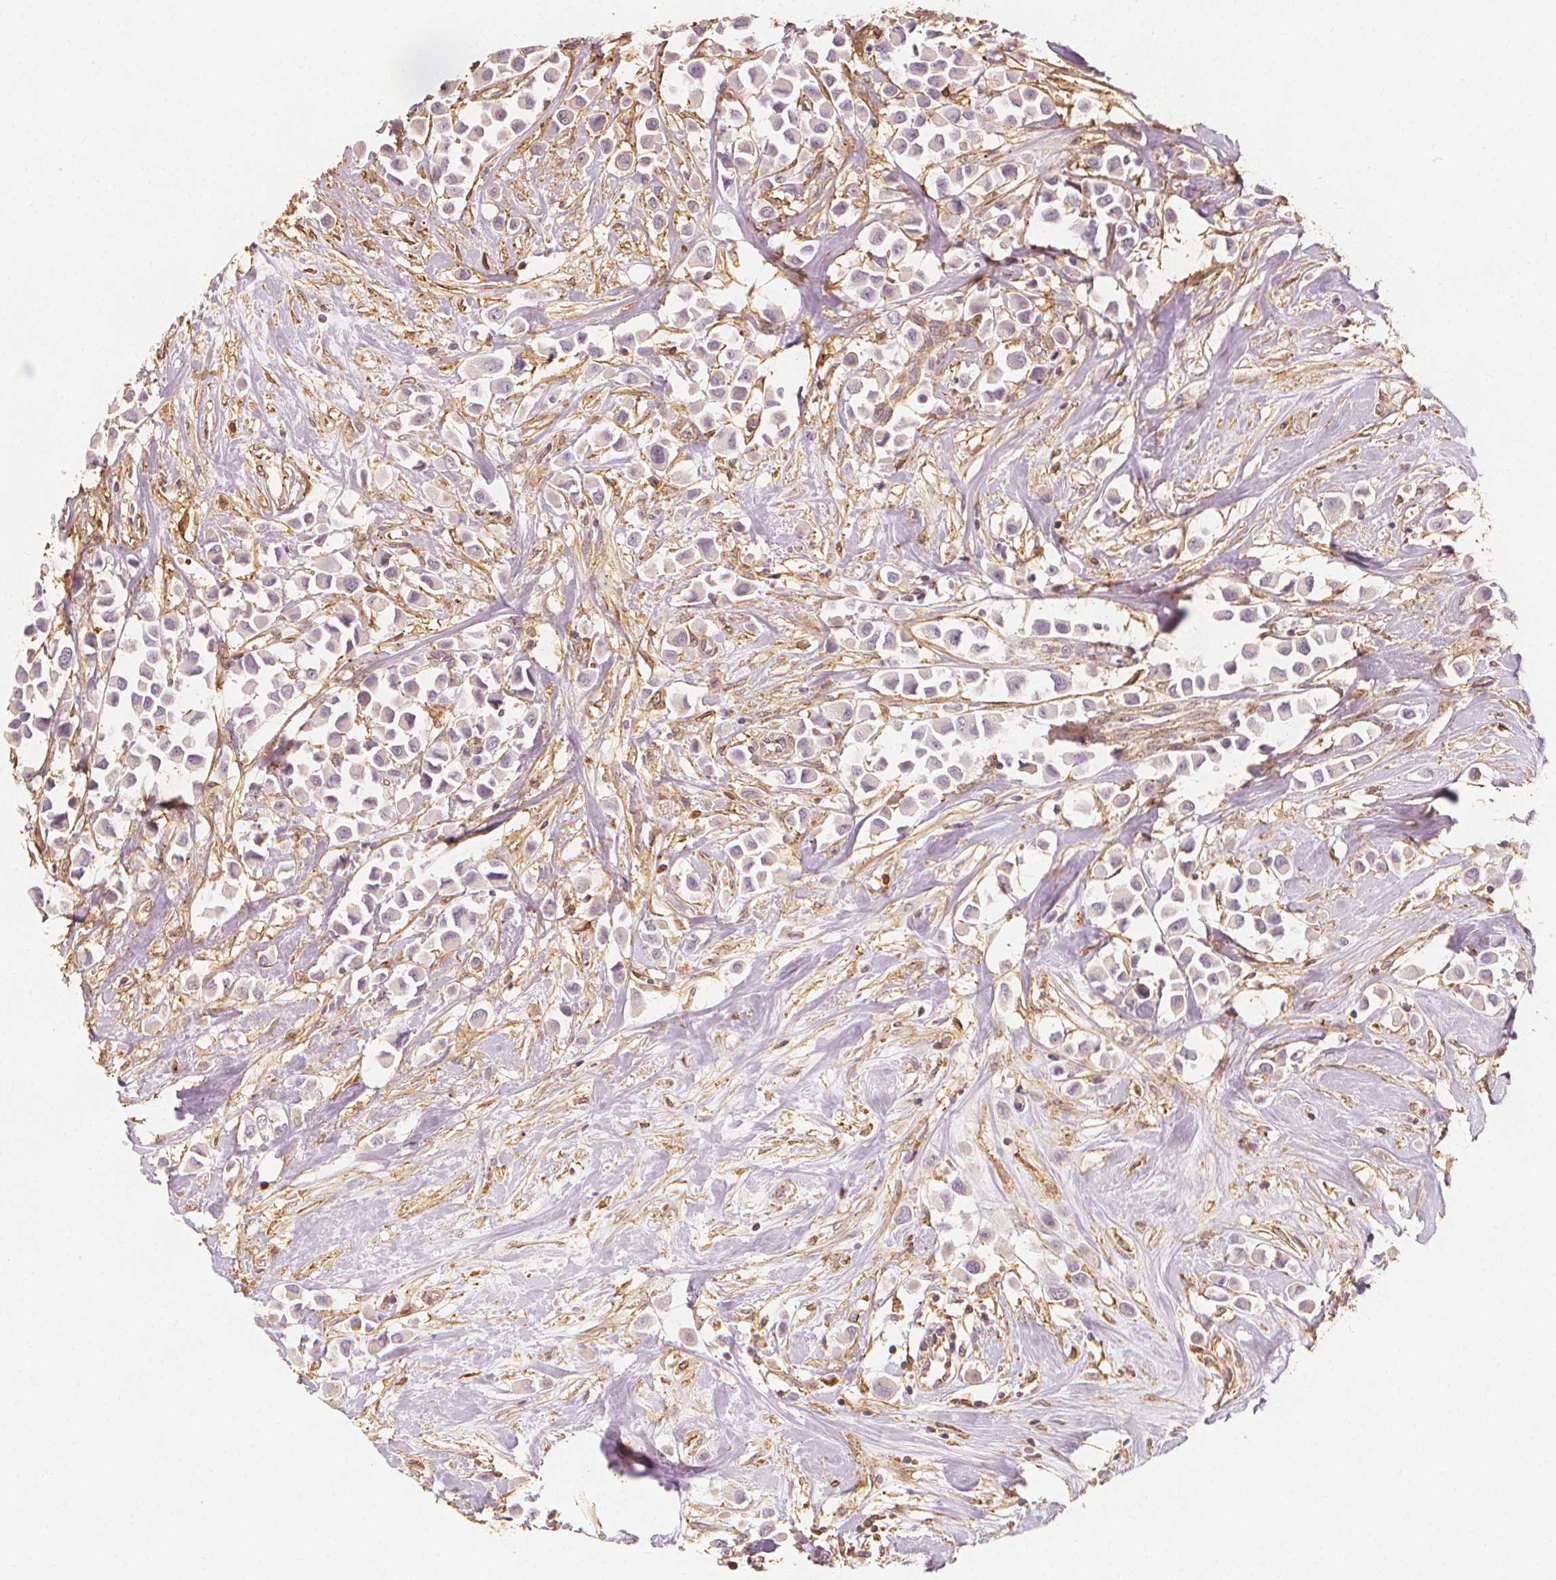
{"staining": {"intensity": "negative", "quantity": "none", "location": "none"}, "tissue": "breast cancer", "cell_type": "Tumor cells", "image_type": "cancer", "snomed": [{"axis": "morphology", "description": "Duct carcinoma"}, {"axis": "topography", "description": "Breast"}], "caption": "High magnification brightfield microscopy of breast cancer stained with DAB (3,3'-diaminobenzidine) (brown) and counterstained with hematoxylin (blue): tumor cells show no significant positivity.", "gene": "ARHGAP26", "patient": {"sex": "female", "age": 61}}